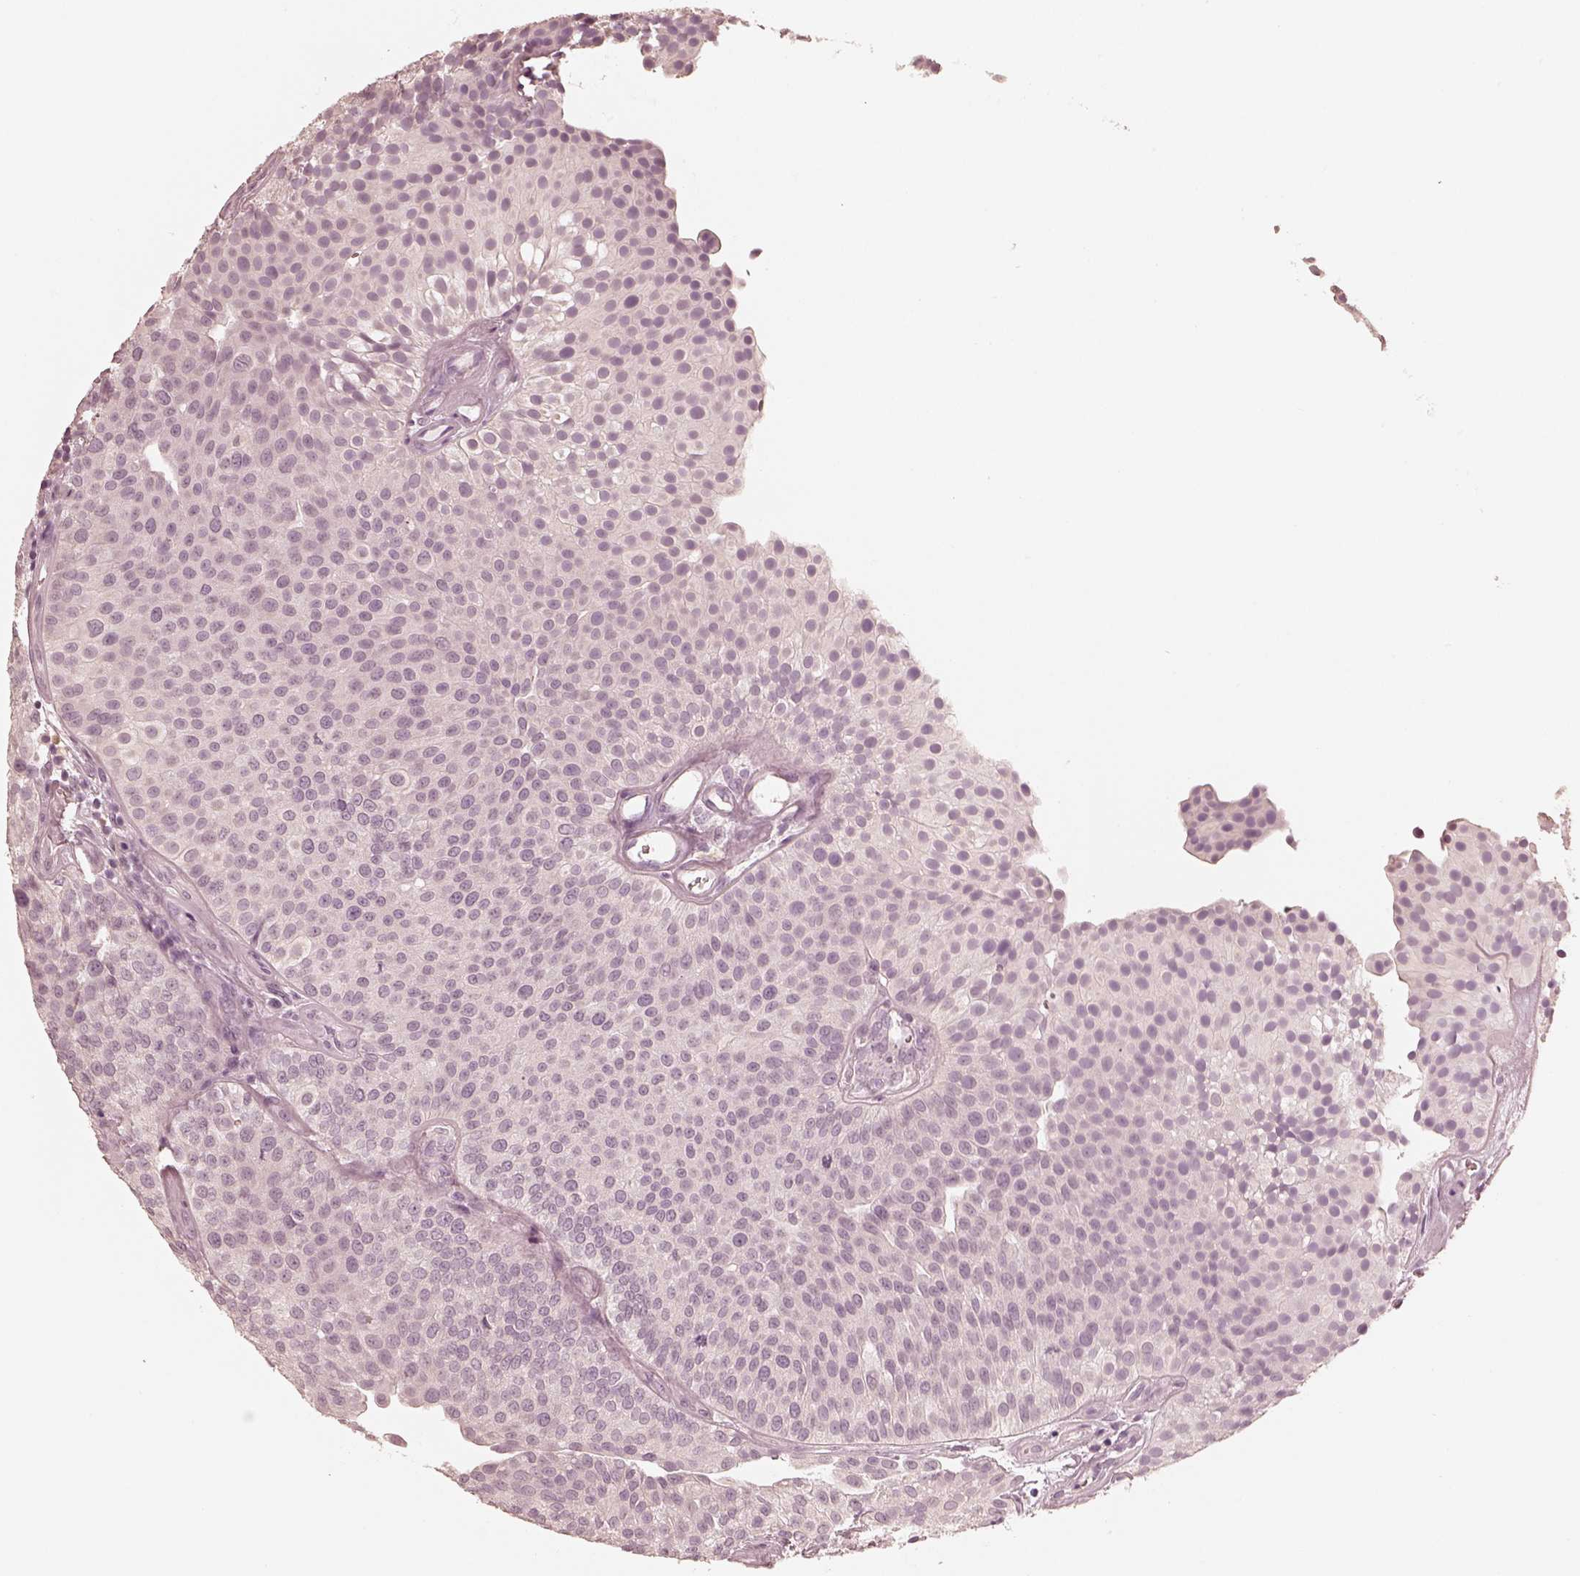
{"staining": {"intensity": "negative", "quantity": "none", "location": "none"}, "tissue": "urothelial cancer", "cell_type": "Tumor cells", "image_type": "cancer", "snomed": [{"axis": "morphology", "description": "Urothelial carcinoma, Low grade"}, {"axis": "topography", "description": "Urinary bladder"}], "caption": "Immunohistochemistry (IHC) of human urothelial cancer displays no positivity in tumor cells.", "gene": "CALR3", "patient": {"sex": "female", "age": 87}}